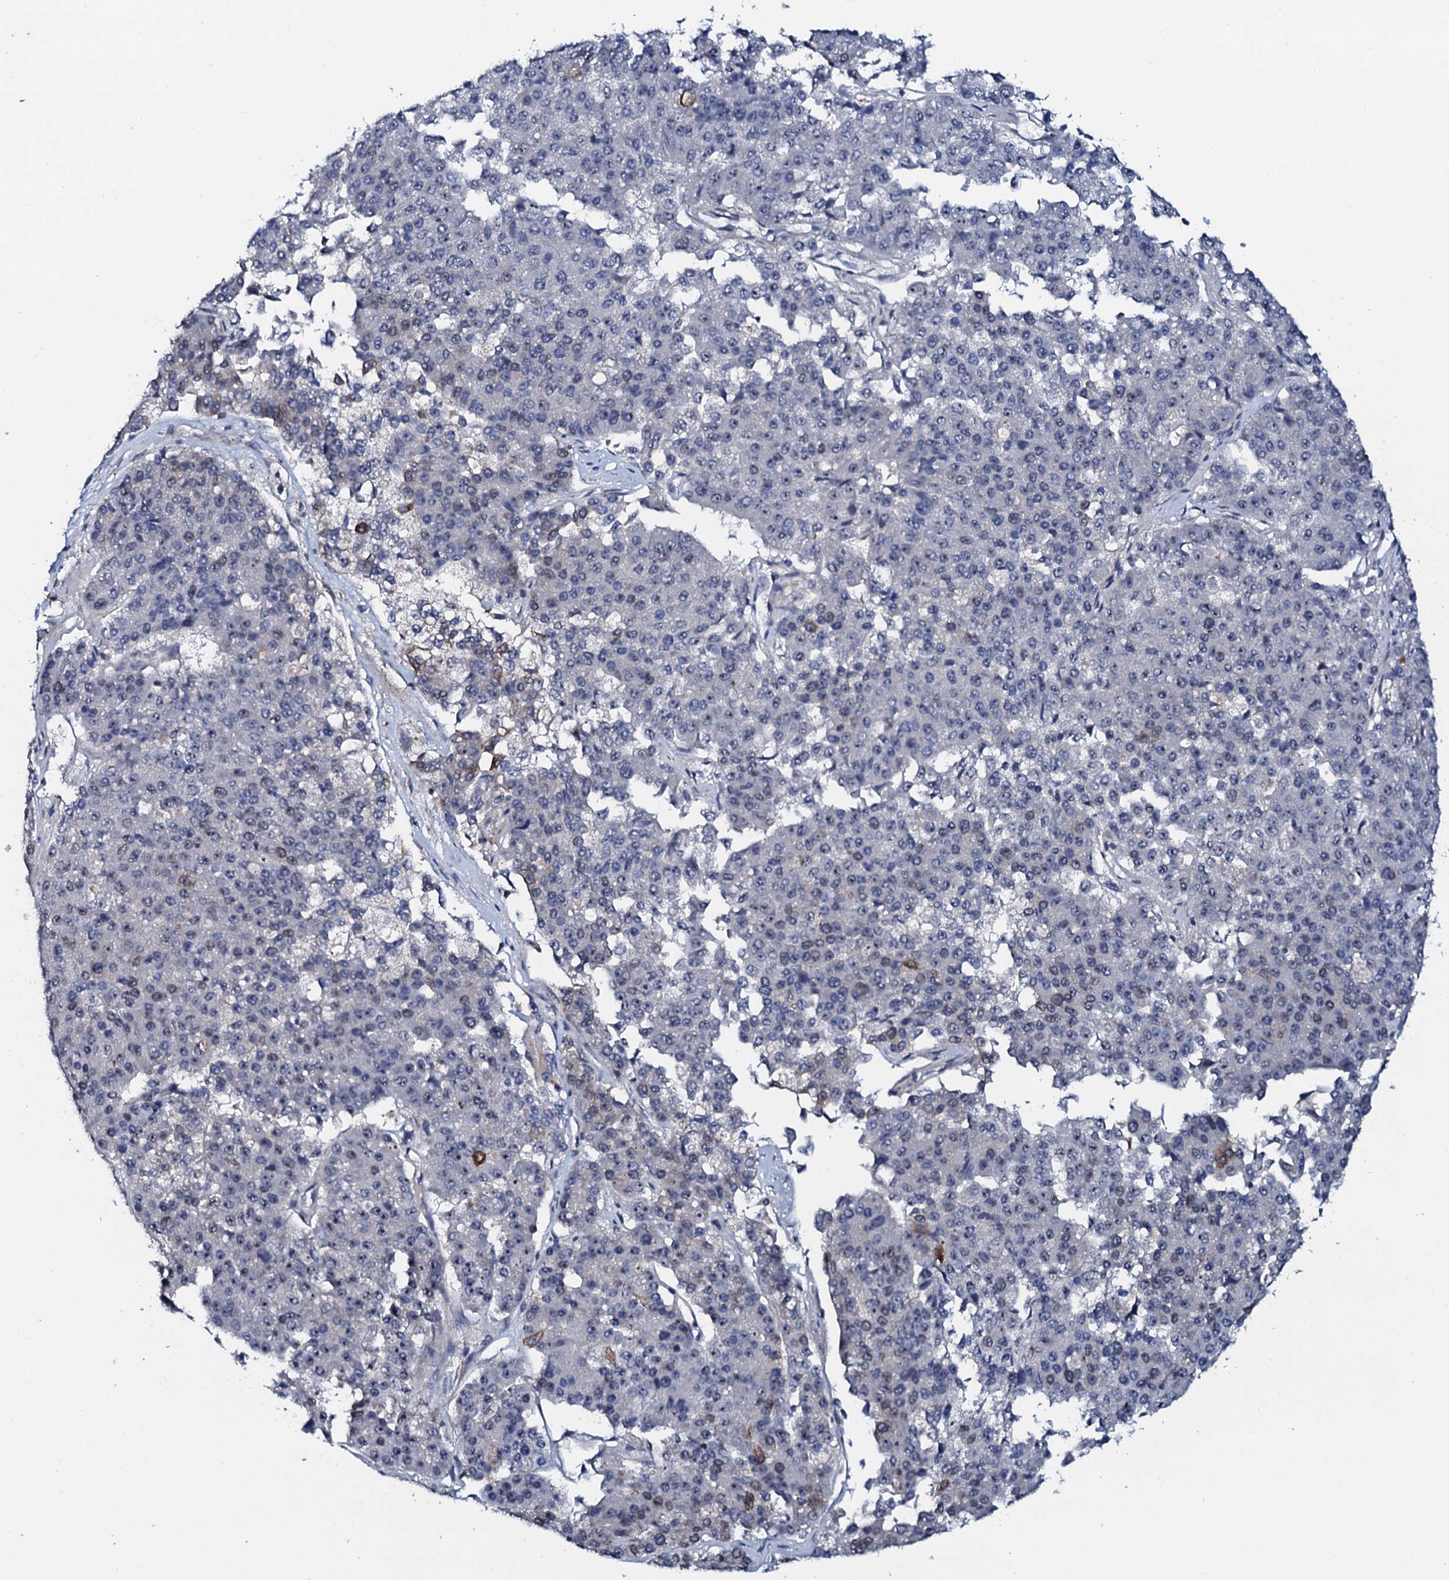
{"staining": {"intensity": "strong", "quantity": "<25%", "location": "cytoplasmic/membranous"}, "tissue": "pancreatic cancer", "cell_type": "Tumor cells", "image_type": "cancer", "snomed": [{"axis": "morphology", "description": "Adenocarcinoma, NOS"}, {"axis": "topography", "description": "Pancreas"}], "caption": "Human pancreatic adenocarcinoma stained with a brown dye displays strong cytoplasmic/membranous positive staining in about <25% of tumor cells.", "gene": "SNTA1", "patient": {"sex": "male", "age": 50}}